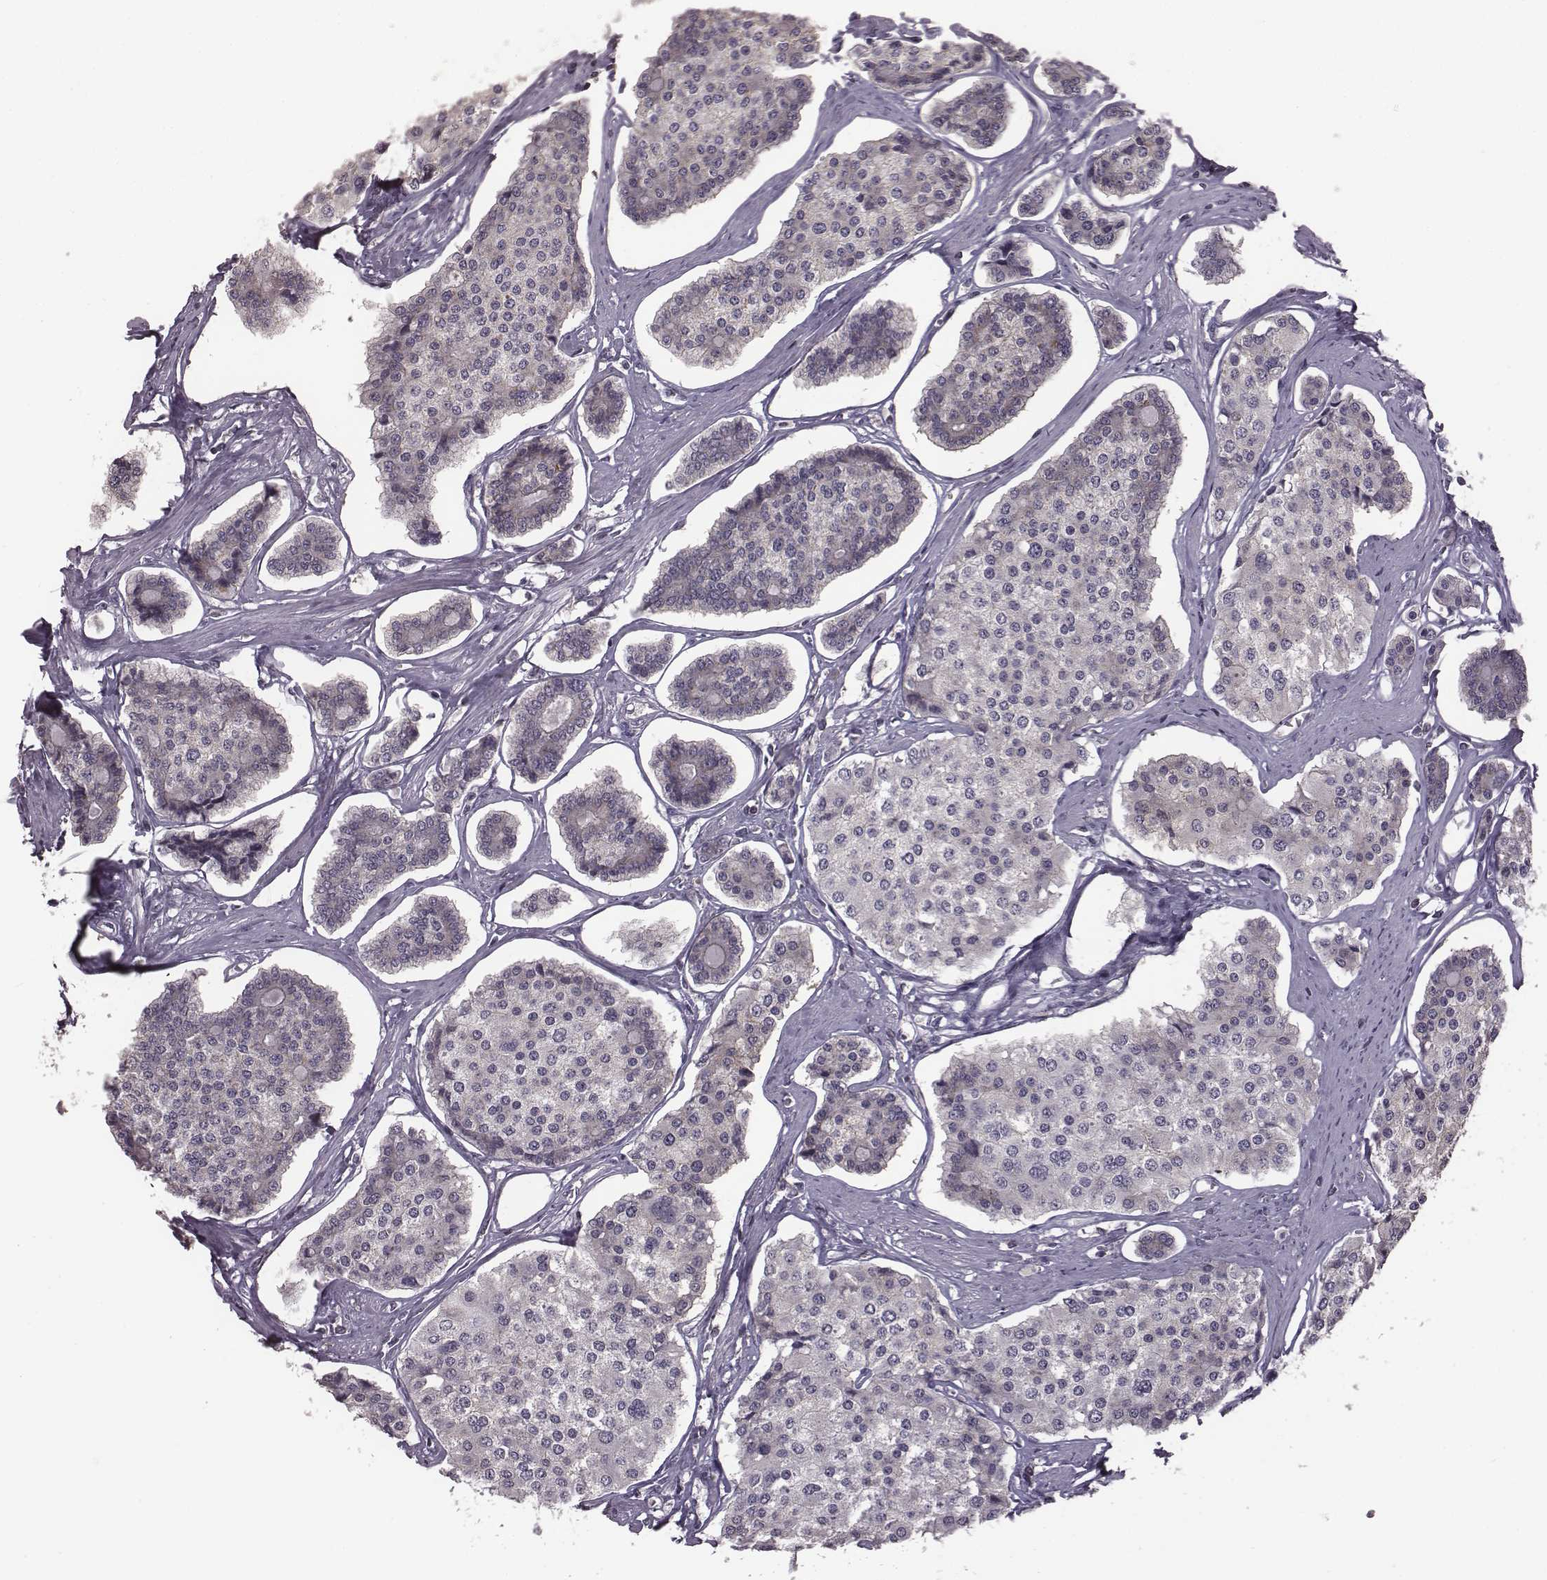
{"staining": {"intensity": "negative", "quantity": "none", "location": "none"}, "tissue": "carcinoid", "cell_type": "Tumor cells", "image_type": "cancer", "snomed": [{"axis": "morphology", "description": "Carcinoid, malignant, NOS"}, {"axis": "topography", "description": "Small intestine"}], "caption": "Immunohistochemistry micrograph of neoplastic tissue: human malignant carcinoid stained with DAB (3,3'-diaminobenzidine) exhibits no significant protein positivity in tumor cells.", "gene": "BICDL1", "patient": {"sex": "female", "age": 65}}